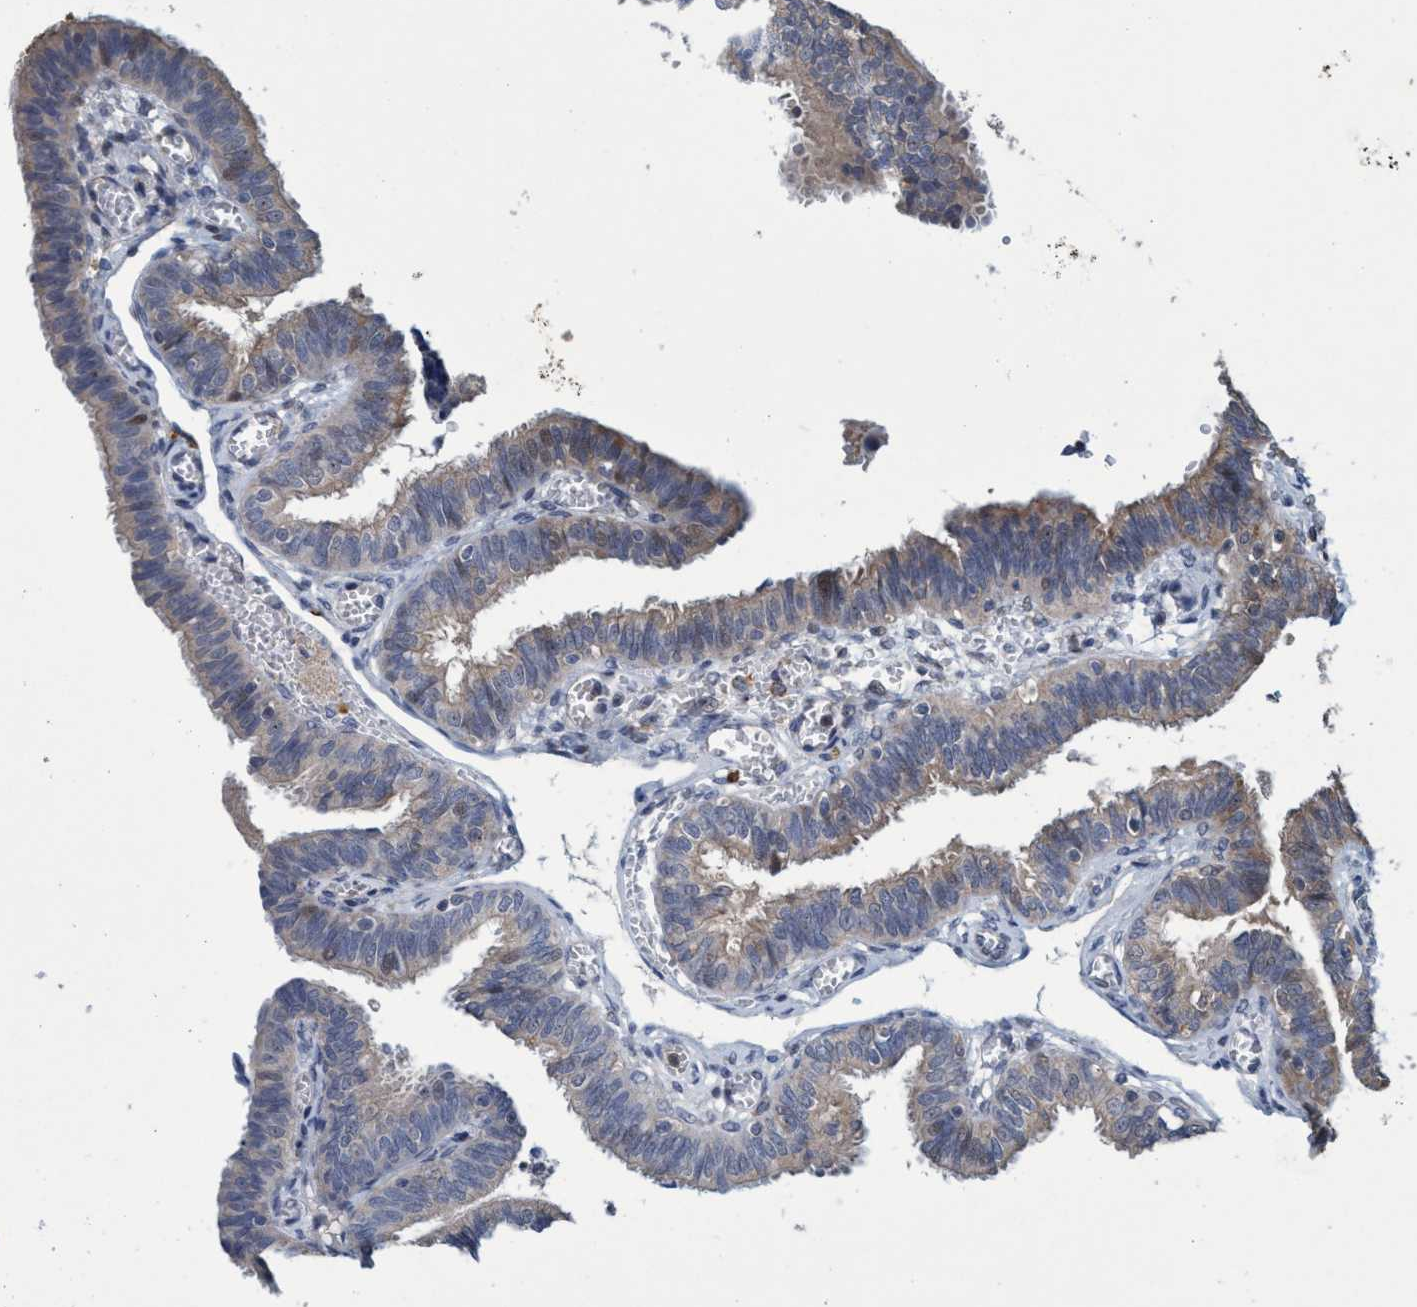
{"staining": {"intensity": "weak", "quantity": ">75%", "location": "cytoplasmic/membranous,nuclear"}, "tissue": "fallopian tube", "cell_type": "Glandular cells", "image_type": "normal", "snomed": [{"axis": "morphology", "description": "Normal tissue, NOS"}, {"axis": "topography", "description": "Fallopian tube"}], "caption": "Fallopian tube was stained to show a protein in brown. There is low levels of weak cytoplasmic/membranous,nuclear positivity in about >75% of glandular cells.", "gene": "ZNF677", "patient": {"sex": "female", "age": 46}}